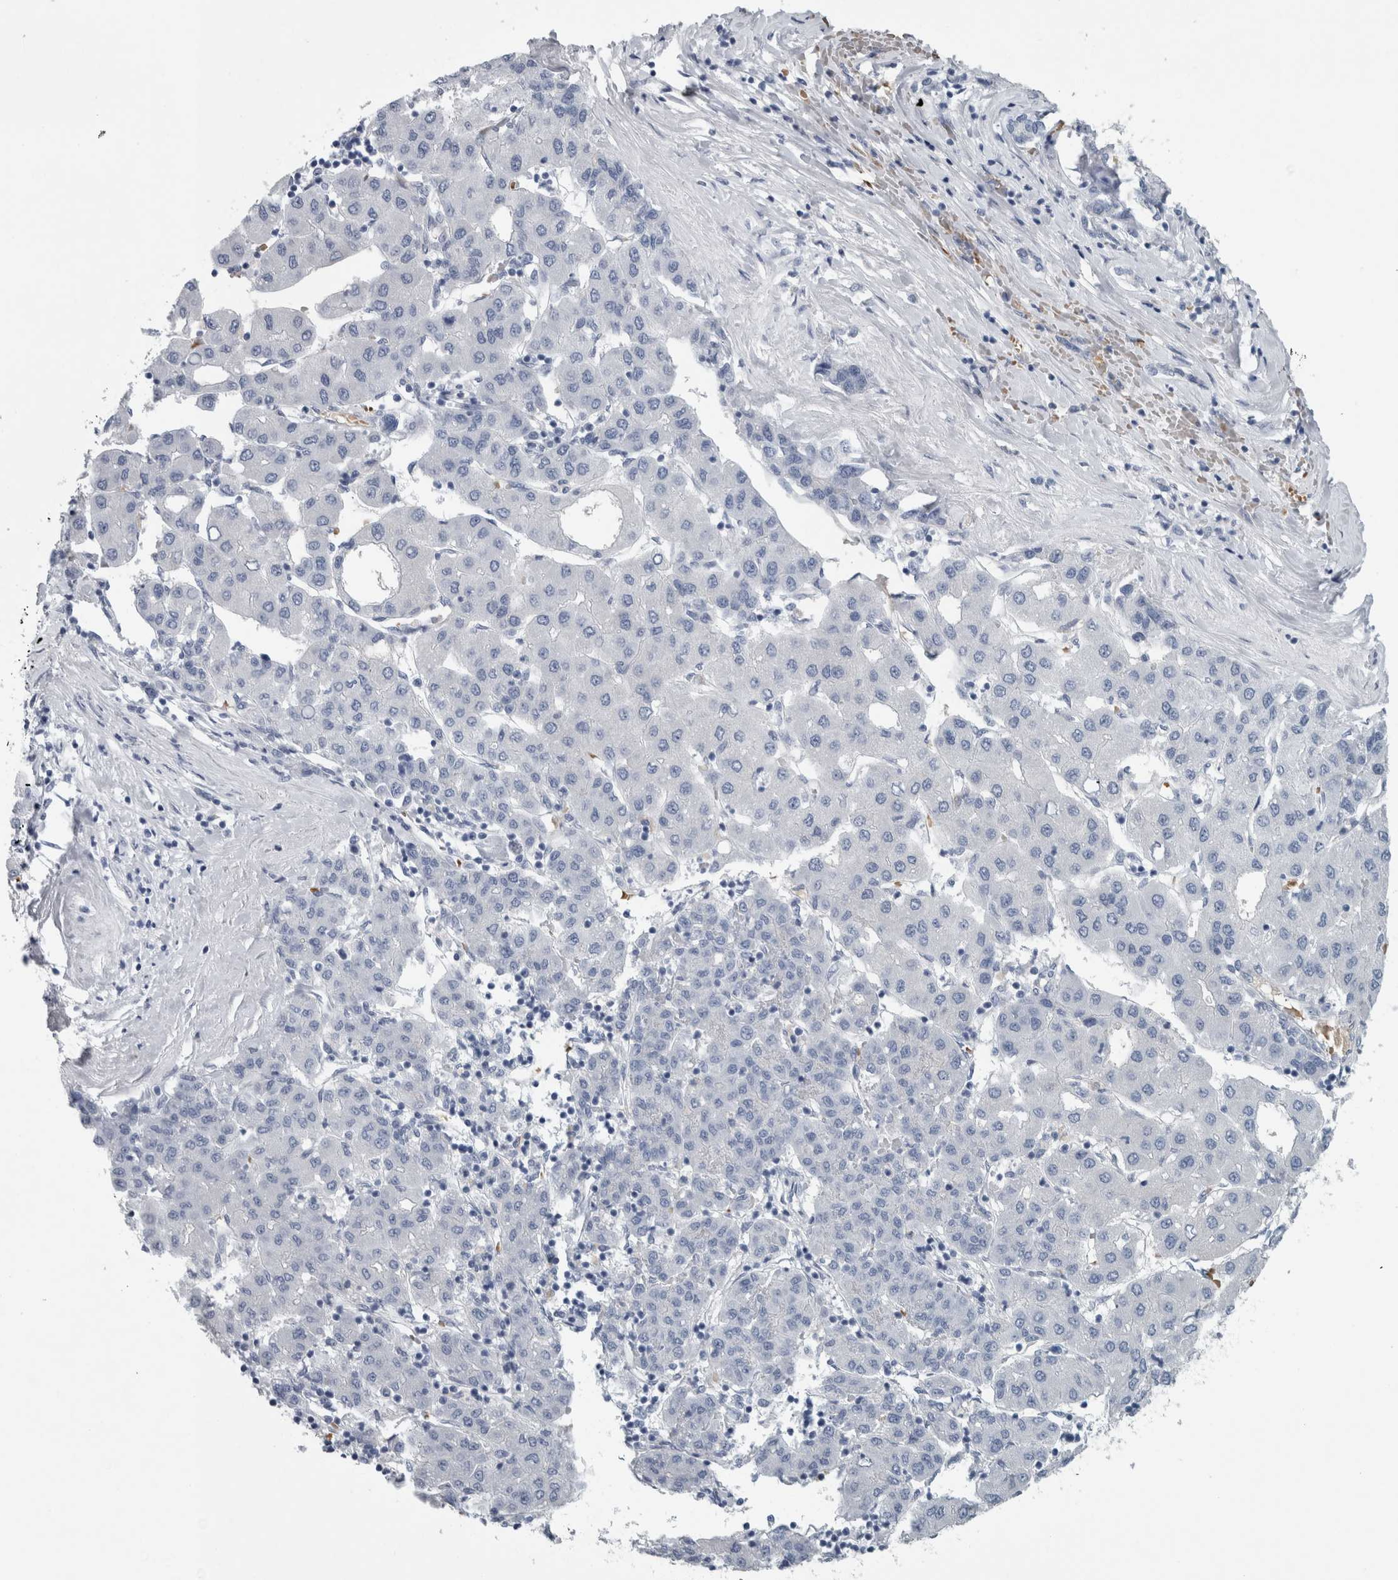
{"staining": {"intensity": "negative", "quantity": "none", "location": "none"}, "tissue": "liver cancer", "cell_type": "Tumor cells", "image_type": "cancer", "snomed": [{"axis": "morphology", "description": "Carcinoma, Hepatocellular, NOS"}, {"axis": "topography", "description": "Liver"}], "caption": "IHC histopathology image of human hepatocellular carcinoma (liver) stained for a protein (brown), which shows no staining in tumor cells.", "gene": "SH3GL2", "patient": {"sex": "male", "age": 65}}